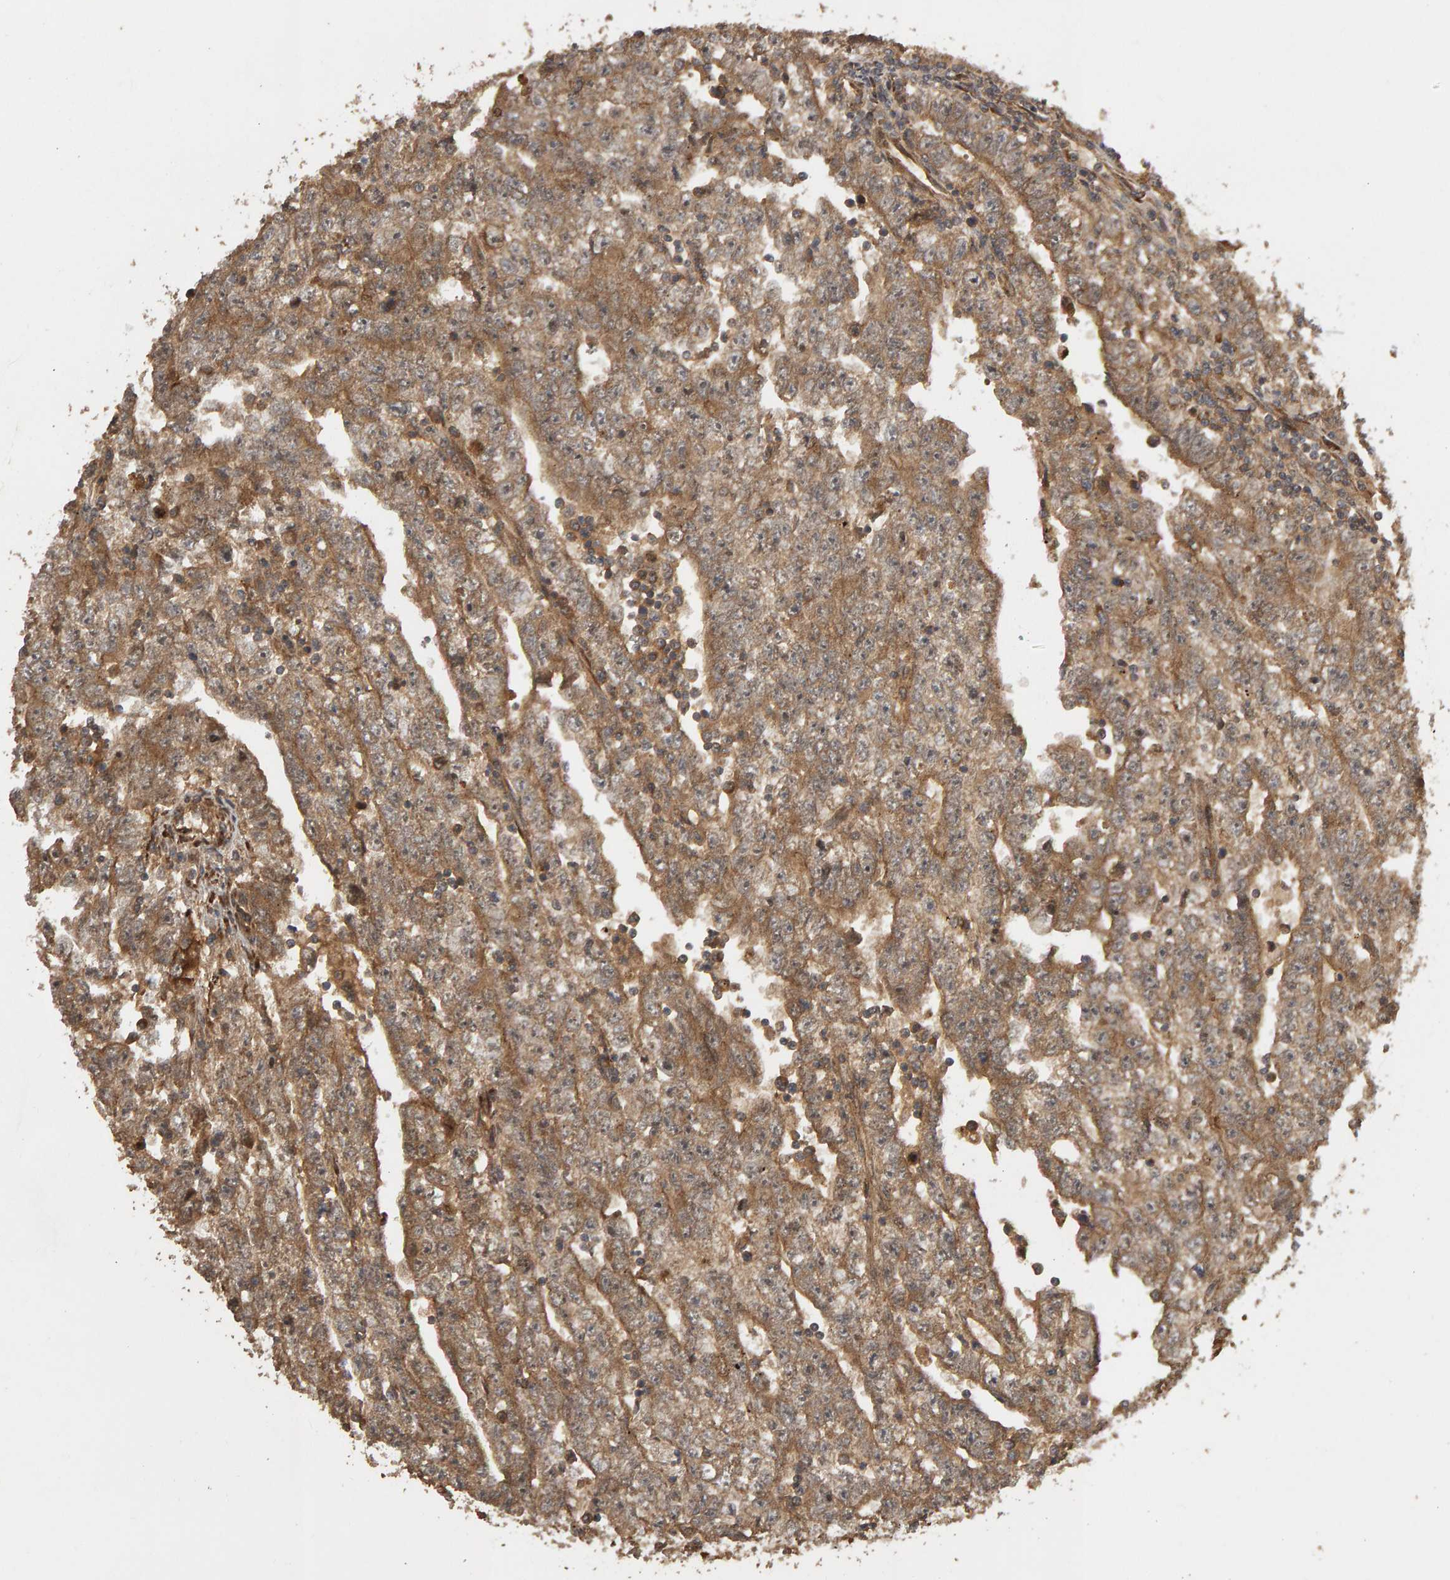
{"staining": {"intensity": "moderate", "quantity": ">75%", "location": "cytoplasmic/membranous"}, "tissue": "testis cancer", "cell_type": "Tumor cells", "image_type": "cancer", "snomed": [{"axis": "morphology", "description": "Carcinoma, Embryonal, NOS"}, {"axis": "topography", "description": "Testis"}], "caption": "Testis cancer (embryonal carcinoma) tissue displays moderate cytoplasmic/membranous positivity in approximately >75% of tumor cells", "gene": "ZFAND1", "patient": {"sex": "male", "age": 25}}